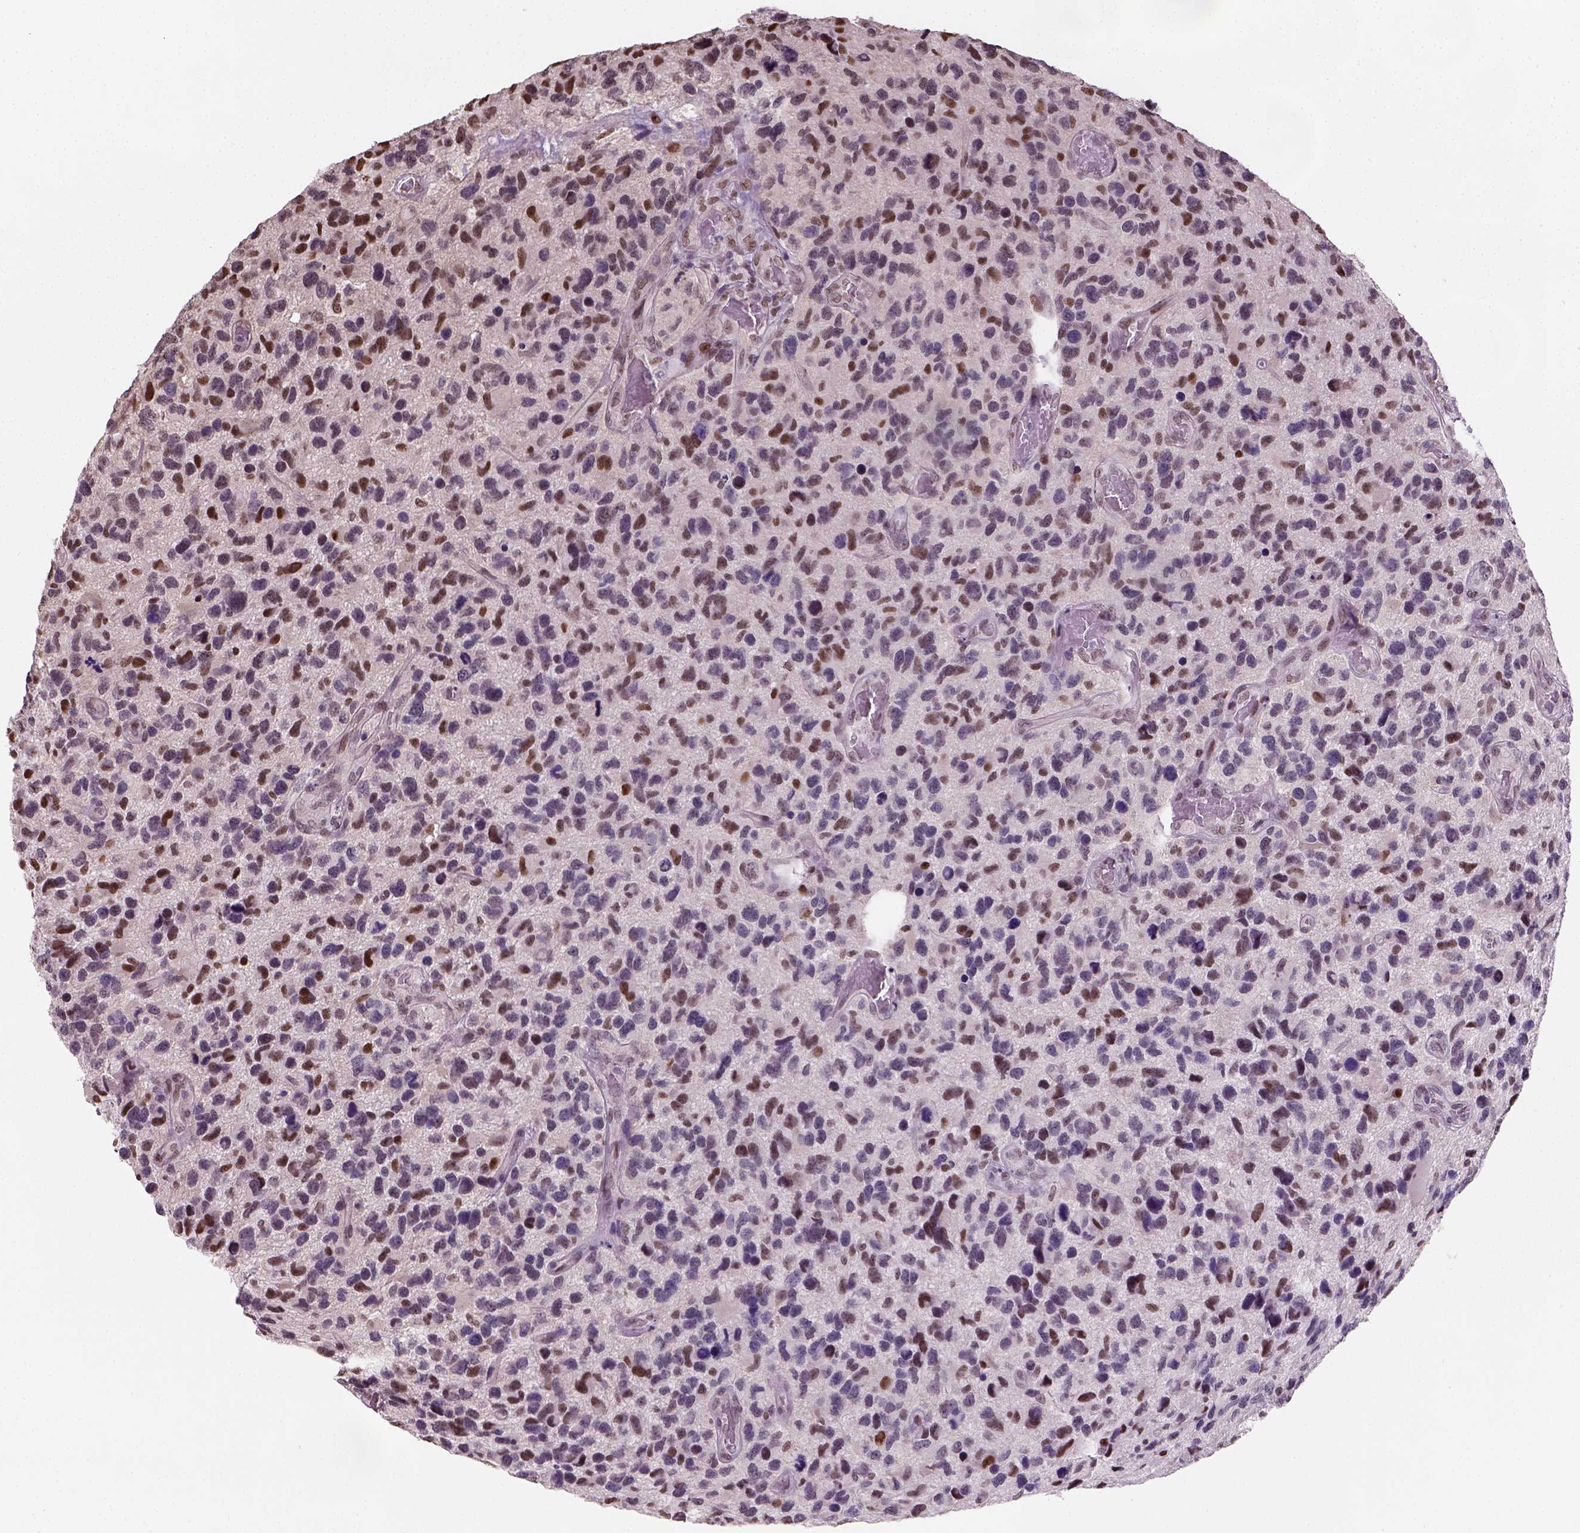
{"staining": {"intensity": "moderate", "quantity": "25%-75%", "location": "nuclear"}, "tissue": "glioma", "cell_type": "Tumor cells", "image_type": "cancer", "snomed": [{"axis": "morphology", "description": "Glioma, malignant, NOS"}, {"axis": "morphology", "description": "Glioma, malignant, High grade"}, {"axis": "topography", "description": "Brain"}], "caption": "Moderate nuclear protein expression is seen in approximately 25%-75% of tumor cells in glioma. (IHC, brightfield microscopy, high magnification).", "gene": "C1orf112", "patient": {"sex": "female", "age": 71}}